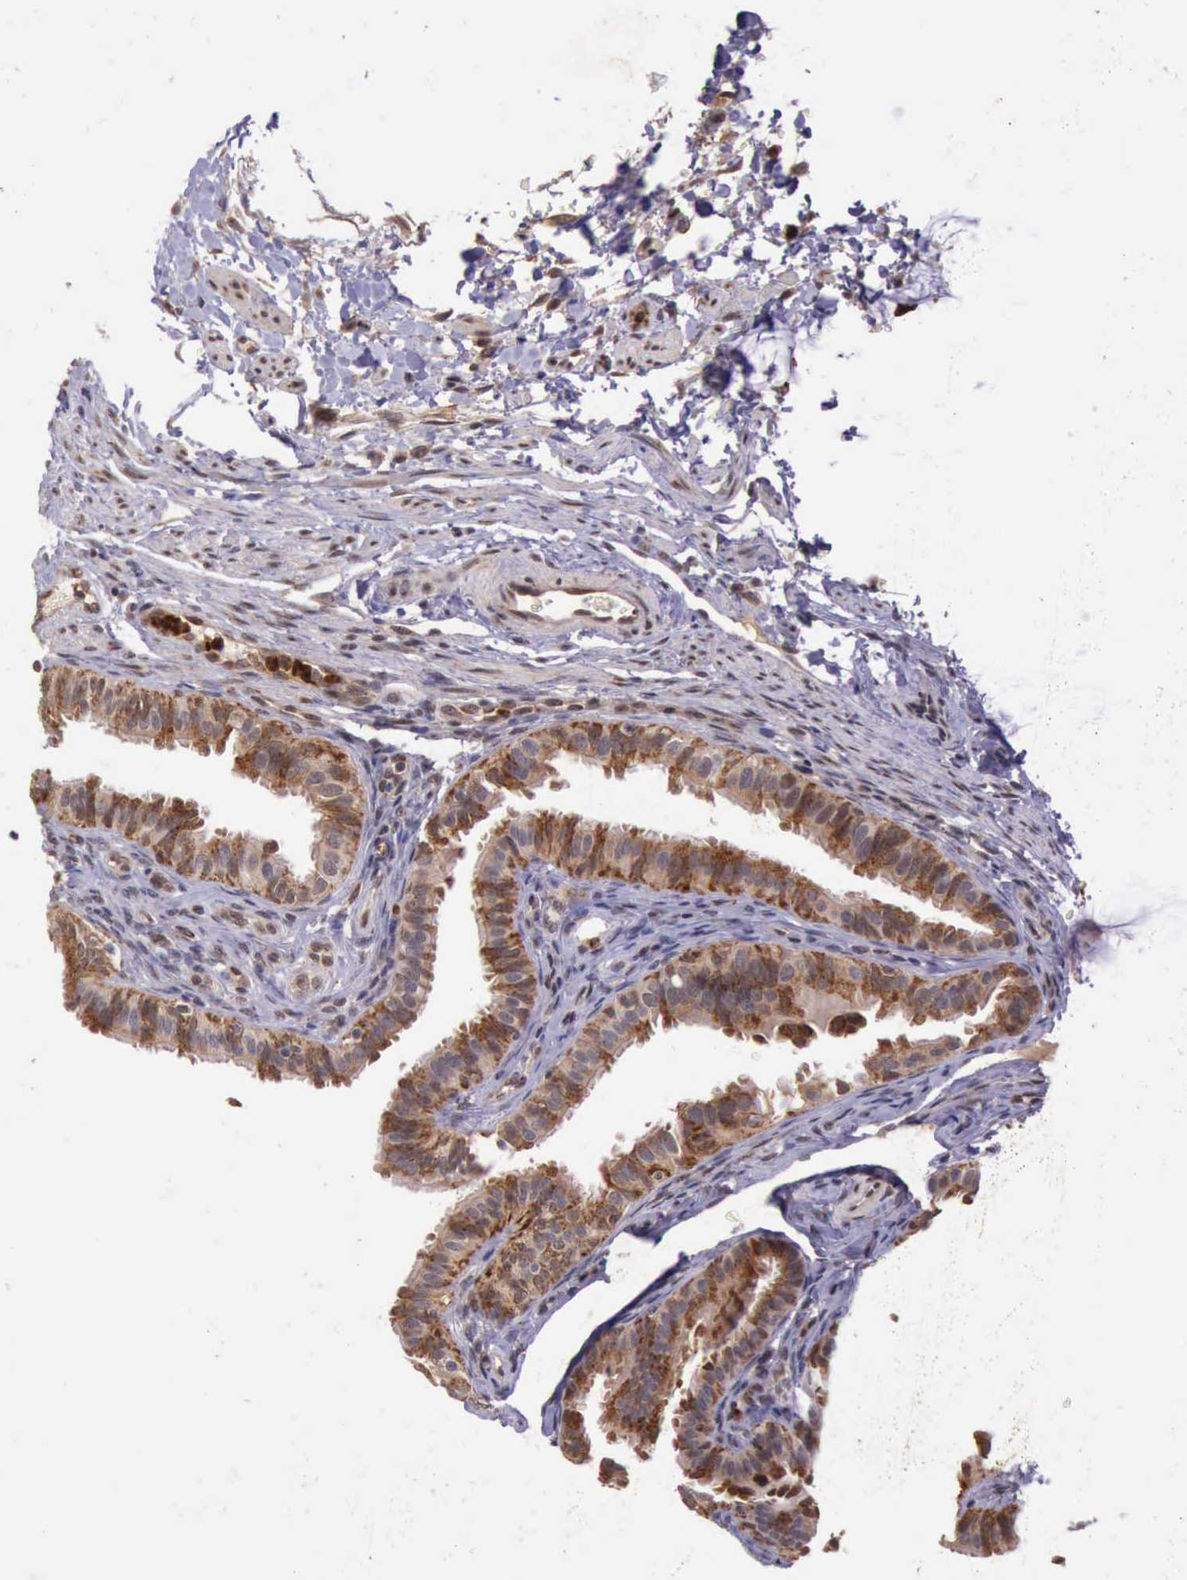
{"staining": {"intensity": "moderate", "quantity": ">75%", "location": "cytoplasmic/membranous"}, "tissue": "fallopian tube", "cell_type": "Glandular cells", "image_type": "normal", "snomed": [{"axis": "morphology", "description": "Normal tissue, NOS"}, {"axis": "topography", "description": "Fallopian tube"}], "caption": "Brown immunohistochemical staining in unremarkable human fallopian tube reveals moderate cytoplasmic/membranous positivity in about >75% of glandular cells.", "gene": "ARMCX3", "patient": {"sex": "female", "age": 42}}